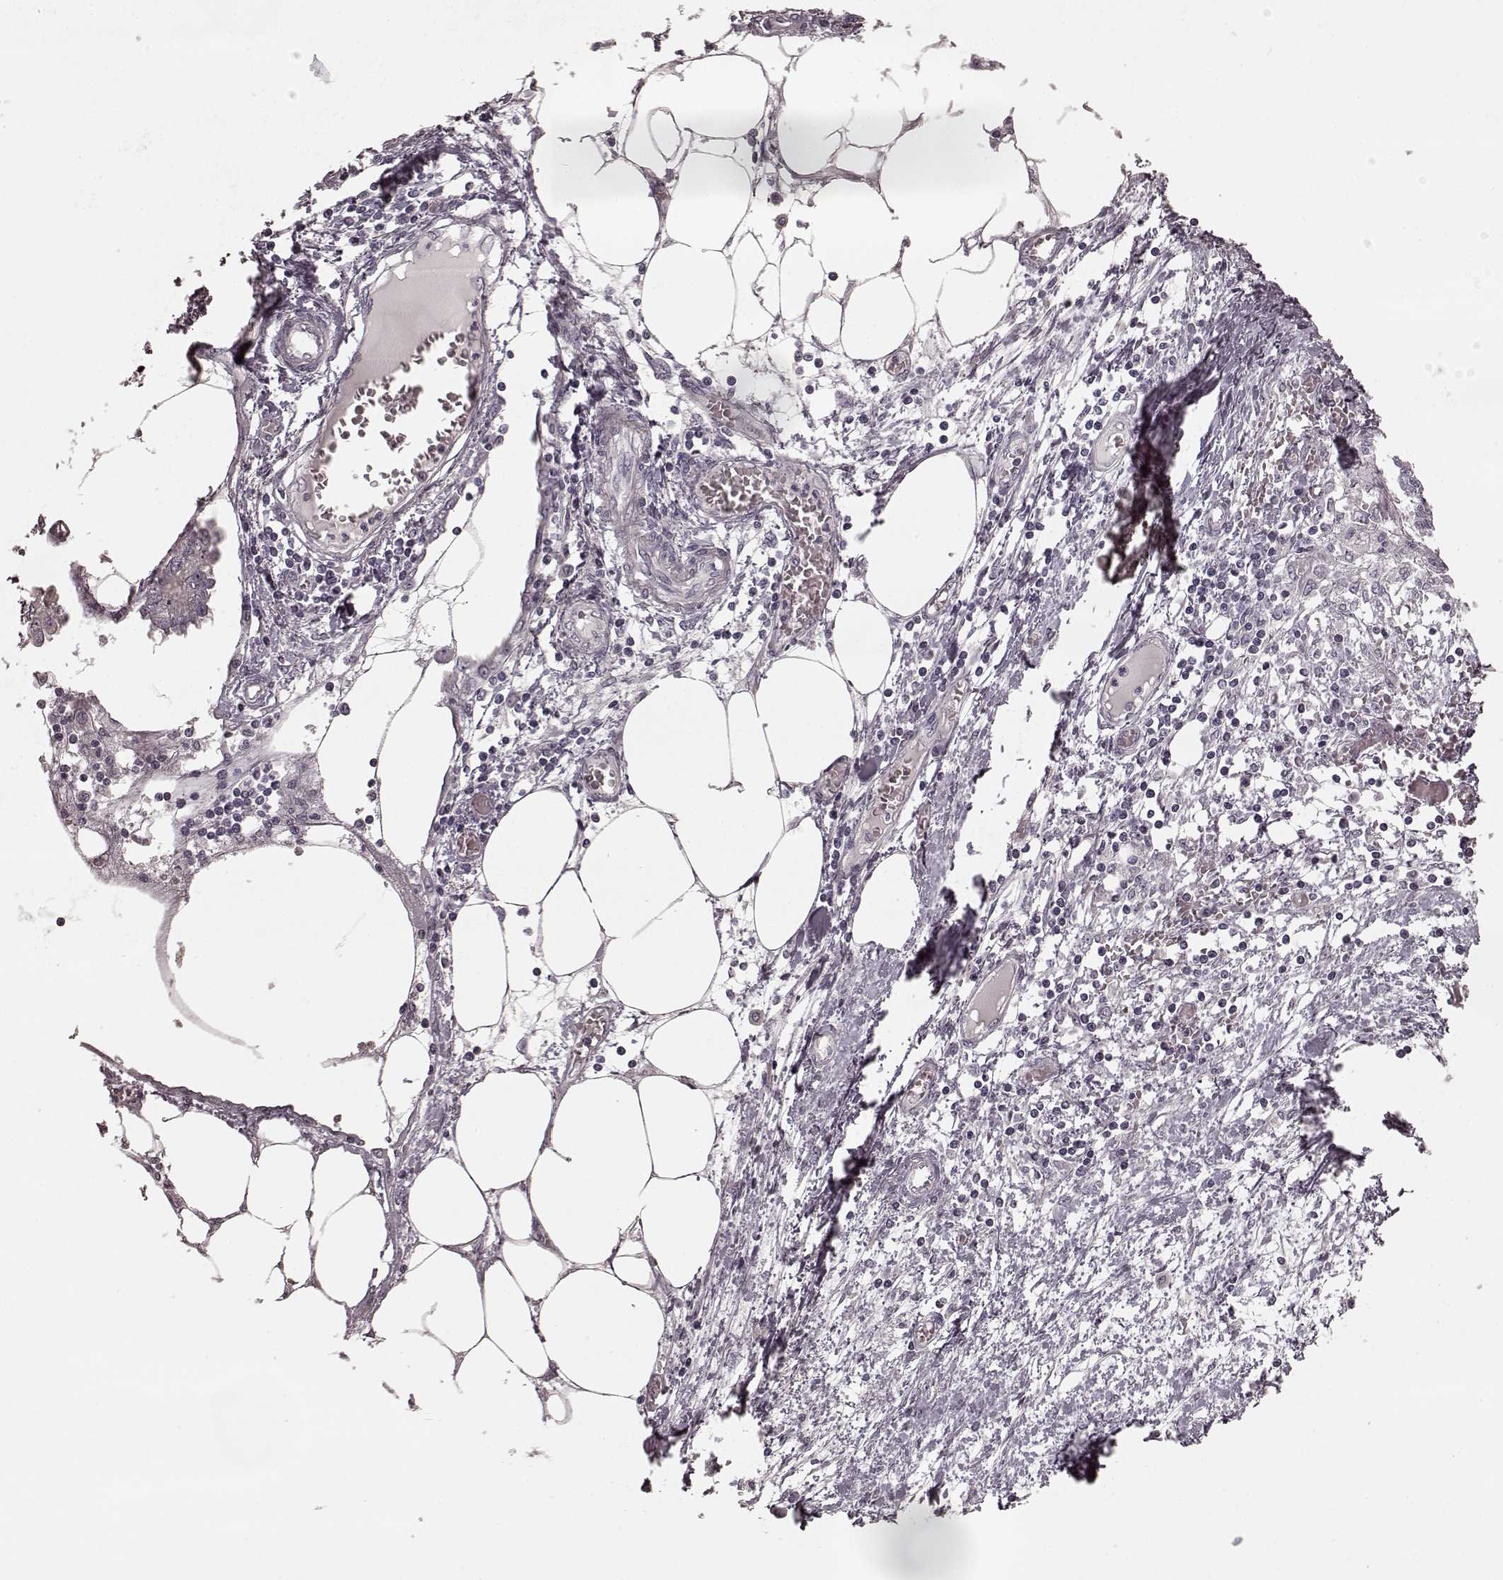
{"staining": {"intensity": "negative", "quantity": "none", "location": "none"}, "tissue": "endometrial cancer", "cell_type": "Tumor cells", "image_type": "cancer", "snomed": [{"axis": "morphology", "description": "Adenocarcinoma, NOS"}, {"axis": "morphology", "description": "Adenocarcinoma, metastatic, NOS"}, {"axis": "topography", "description": "Adipose tissue"}, {"axis": "topography", "description": "Endometrium"}], "caption": "The immunohistochemistry (IHC) image has no significant staining in tumor cells of endometrial metastatic adenocarcinoma tissue.", "gene": "PRKCE", "patient": {"sex": "female", "age": 67}}